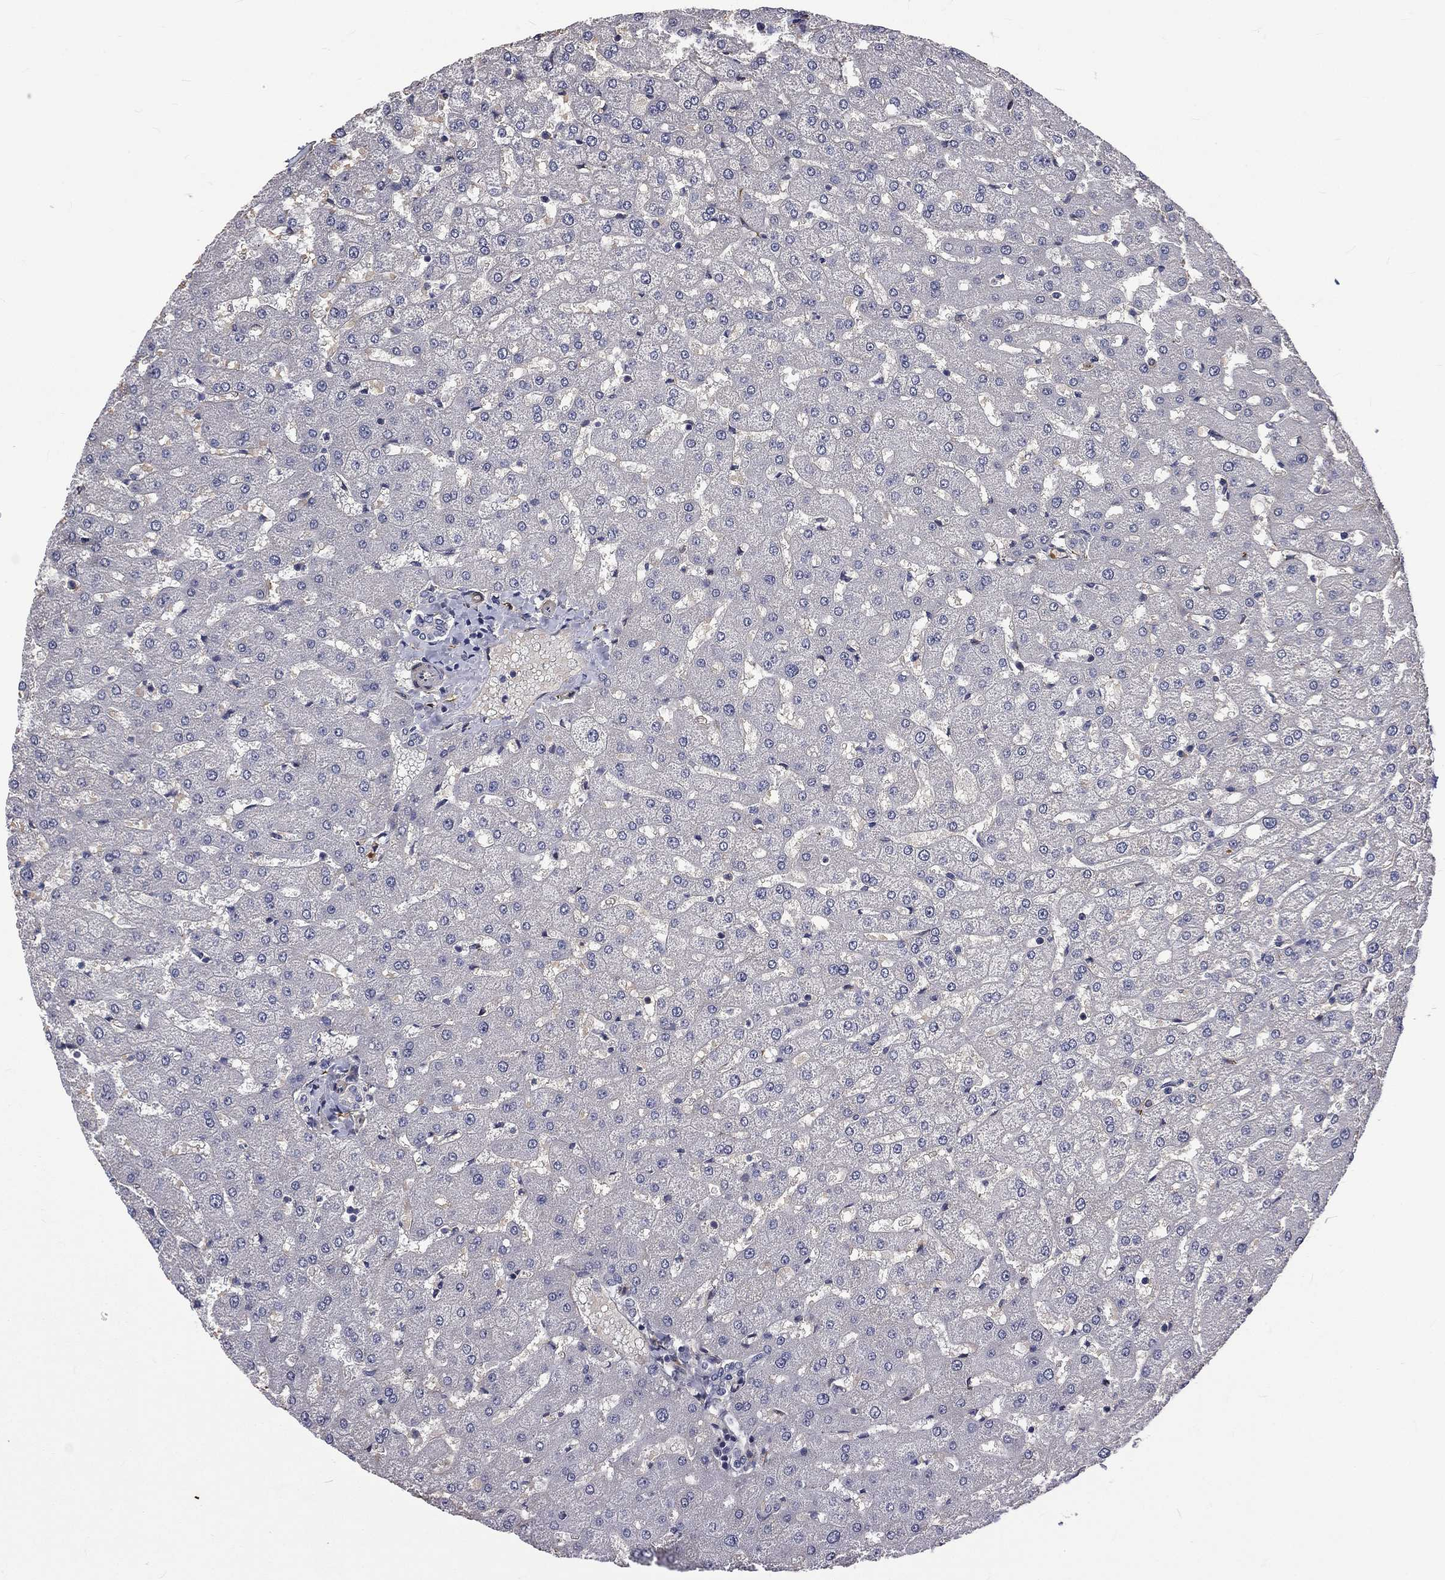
{"staining": {"intensity": "weak", "quantity": "25%-75%", "location": "cytoplasmic/membranous"}, "tissue": "liver", "cell_type": "Cholangiocytes", "image_type": "normal", "snomed": [{"axis": "morphology", "description": "Normal tissue, NOS"}, {"axis": "topography", "description": "Liver"}], "caption": "Immunohistochemistry (IHC) photomicrograph of unremarkable liver: liver stained using IHC shows low levels of weak protein expression localized specifically in the cytoplasmic/membranous of cholangiocytes, appearing as a cytoplasmic/membranous brown color.", "gene": "PPFIBP1", "patient": {"sex": "female", "age": 50}}